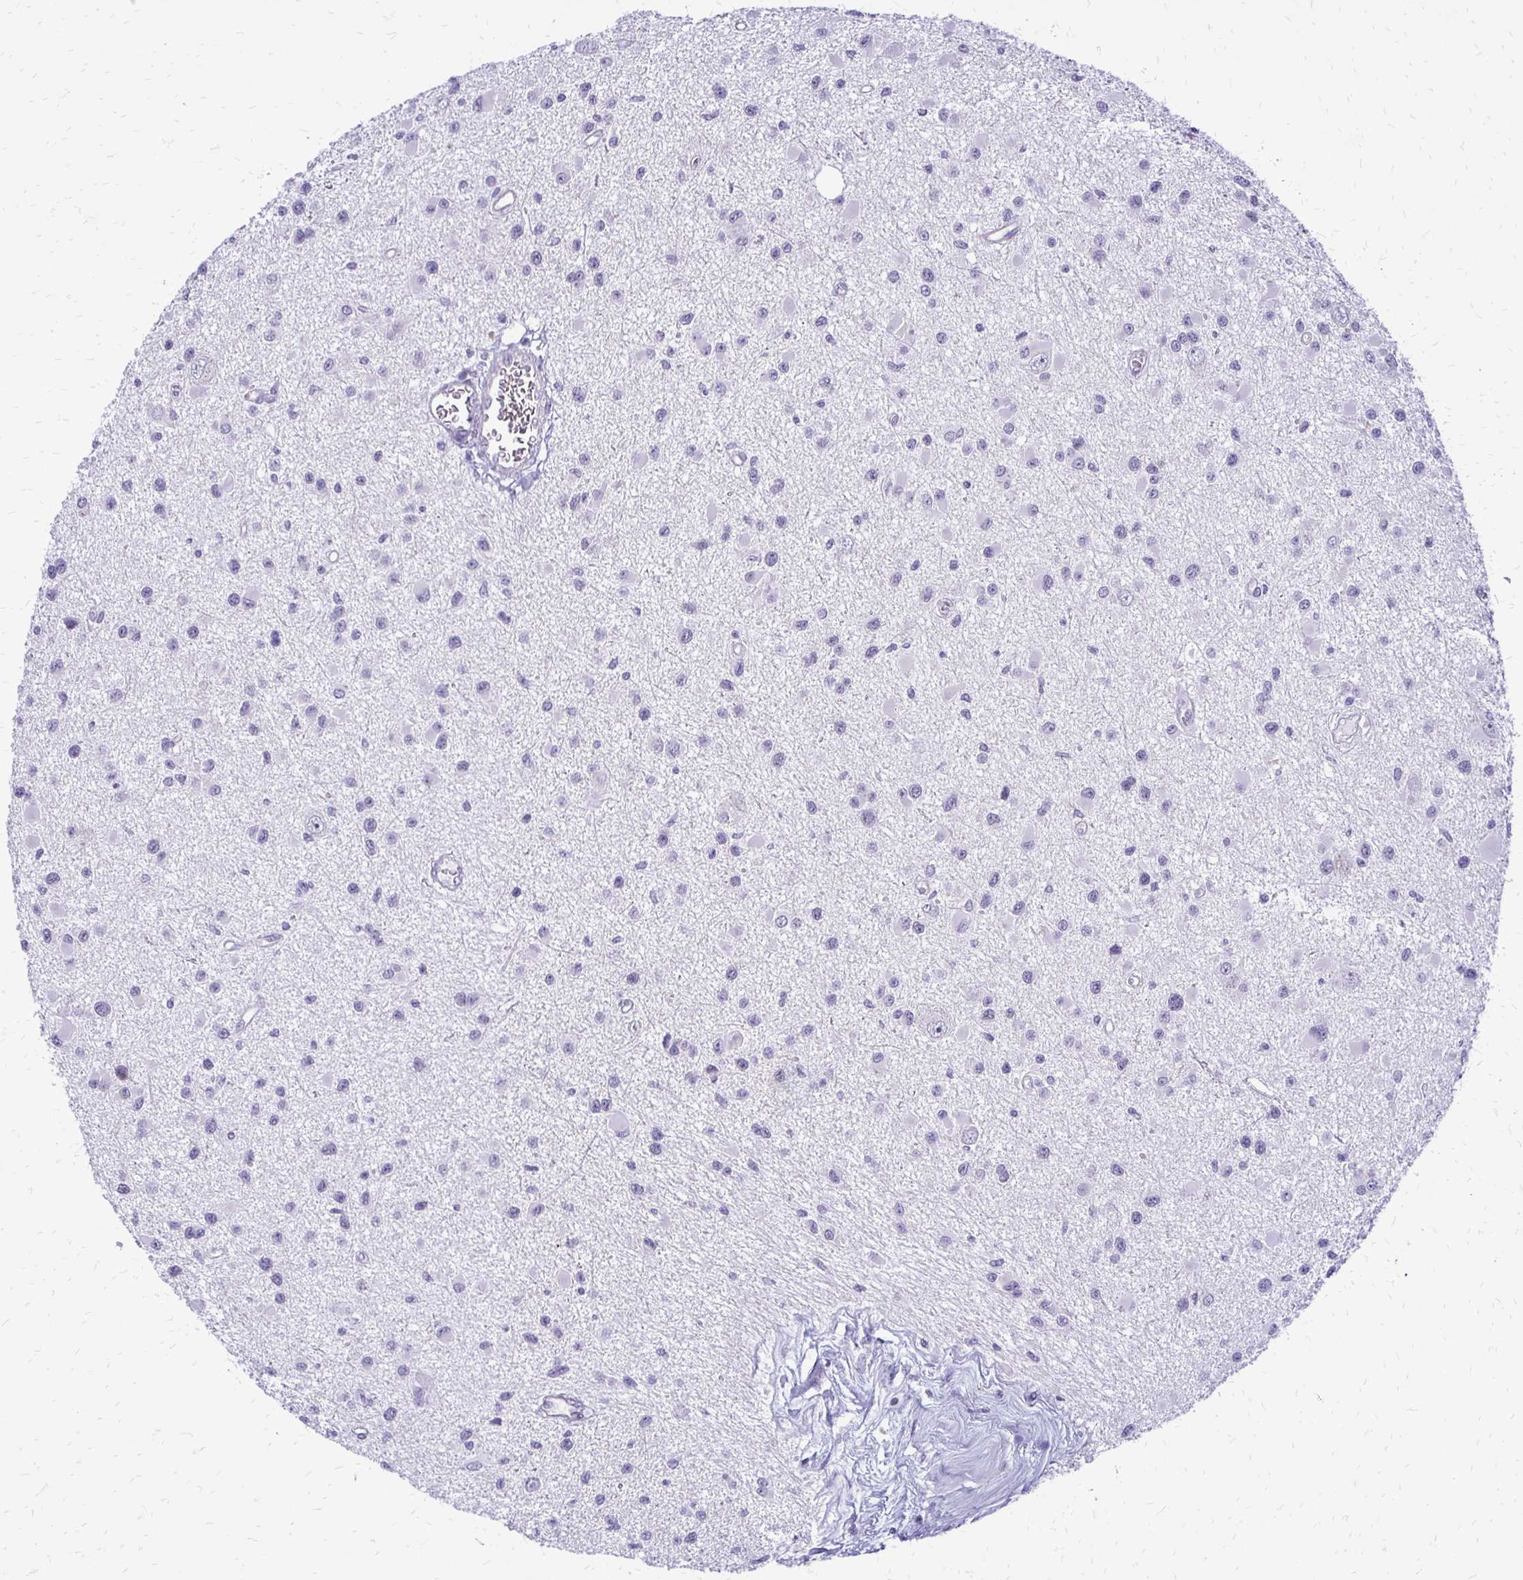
{"staining": {"intensity": "negative", "quantity": "none", "location": "none"}, "tissue": "glioma", "cell_type": "Tumor cells", "image_type": "cancer", "snomed": [{"axis": "morphology", "description": "Glioma, malignant, High grade"}, {"axis": "topography", "description": "Brain"}], "caption": "Tumor cells show no significant staining in glioma. (DAB (3,3'-diaminobenzidine) immunohistochemistry visualized using brightfield microscopy, high magnification).", "gene": "EPYC", "patient": {"sex": "male", "age": 54}}